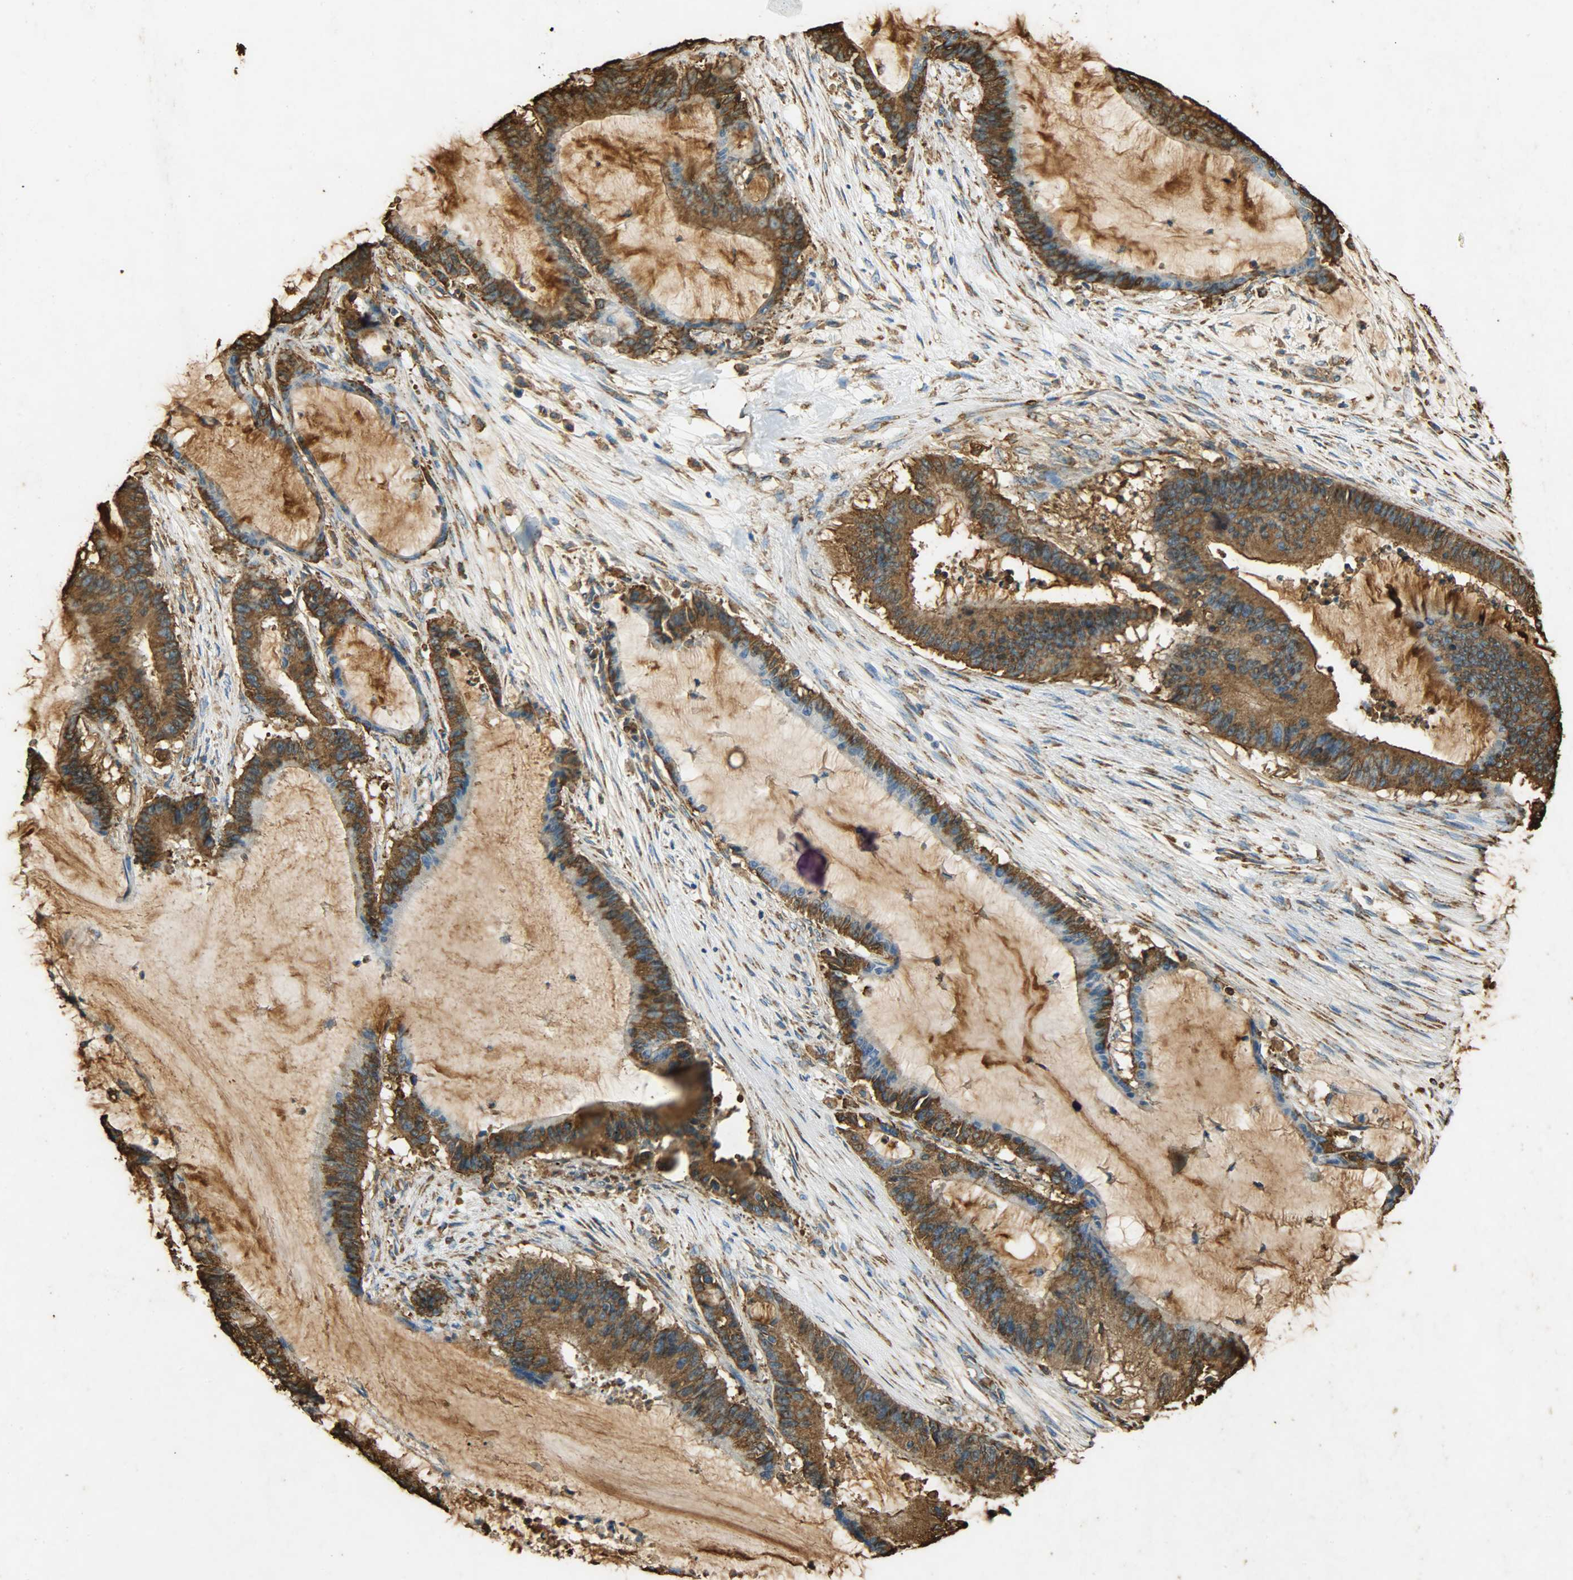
{"staining": {"intensity": "moderate", "quantity": ">75%", "location": "cytoplasmic/membranous"}, "tissue": "liver cancer", "cell_type": "Tumor cells", "image_type": "cancer", "snomed": [{"axis": "morphology", "description": "Cholangiocarcinoma"}, {"axis": "topography", "description": "Liver"}], "caption": "Cholangiocarcinoma (liver) tissue reveals moderate cytoplasmic/membranous expression in about >75% of tumor cells, visualized by immunohistochemistry. (DAB (3,3'-diaminobenzidine) IHC with brightfield microscopy, high magnification).", "gene": "HSP90B1", "patient": {"sex": "female", "age": 73}}